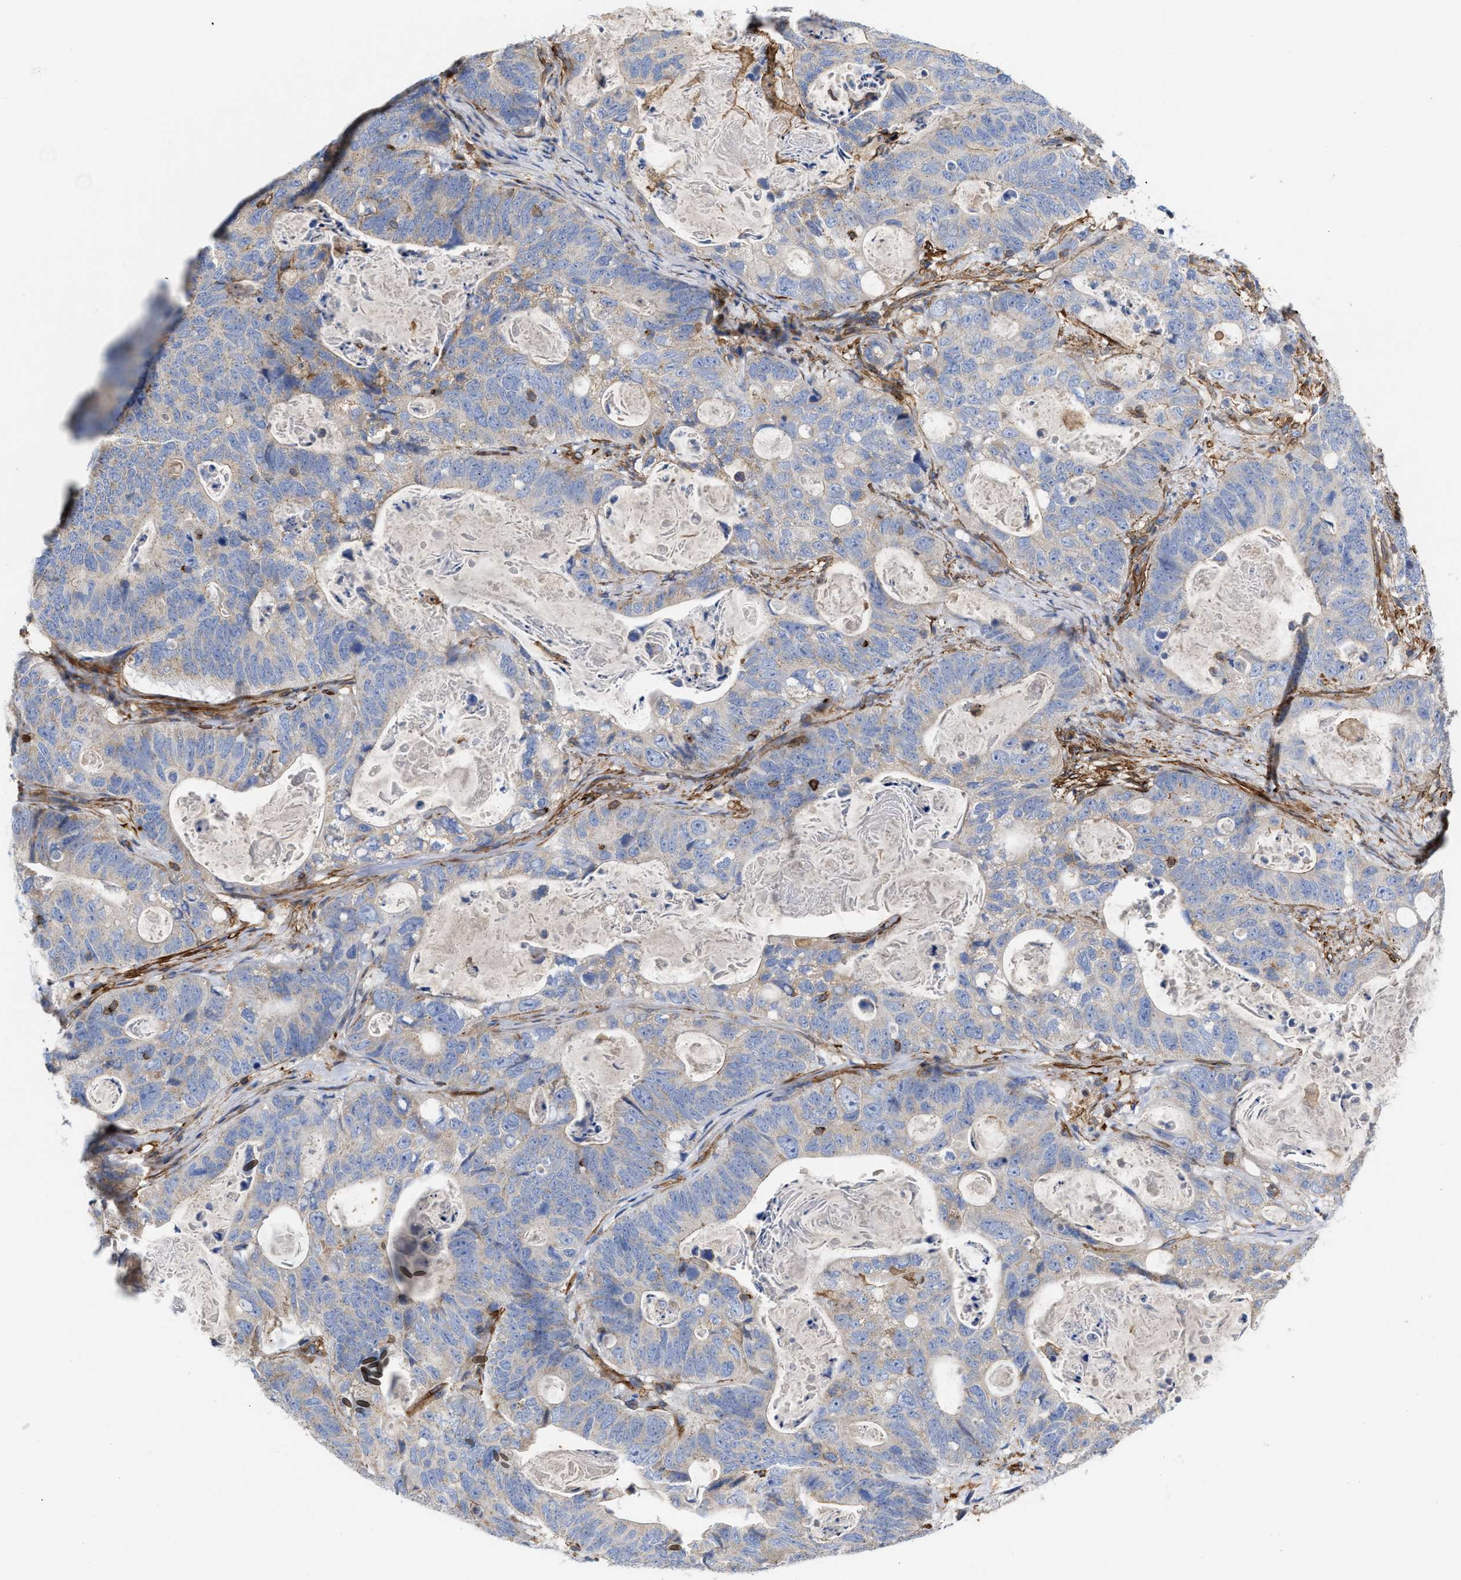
{"staining": {"intensity": "negative", "quantity": "none", "location": "none"}, "tissue": "stomach cancer", "cell_type": "Tumor cells", "image_type": "cancer", "snomed": [{"axis": "morphology", "description": "Normal tissue, NOS"}, {"axis": "morphology", "description": "Adenocarcinoma, NOS"}, {"axis": "topography", "description": "Stomach"}], "caption": "An IHC photomicrograph of stomach adenocarcinoma is shown. There is no staining in tumor cells of stomach adenocarcinoma.", "gene": "HS3ST5", "patient": {"sex": "female", "age": 89}}